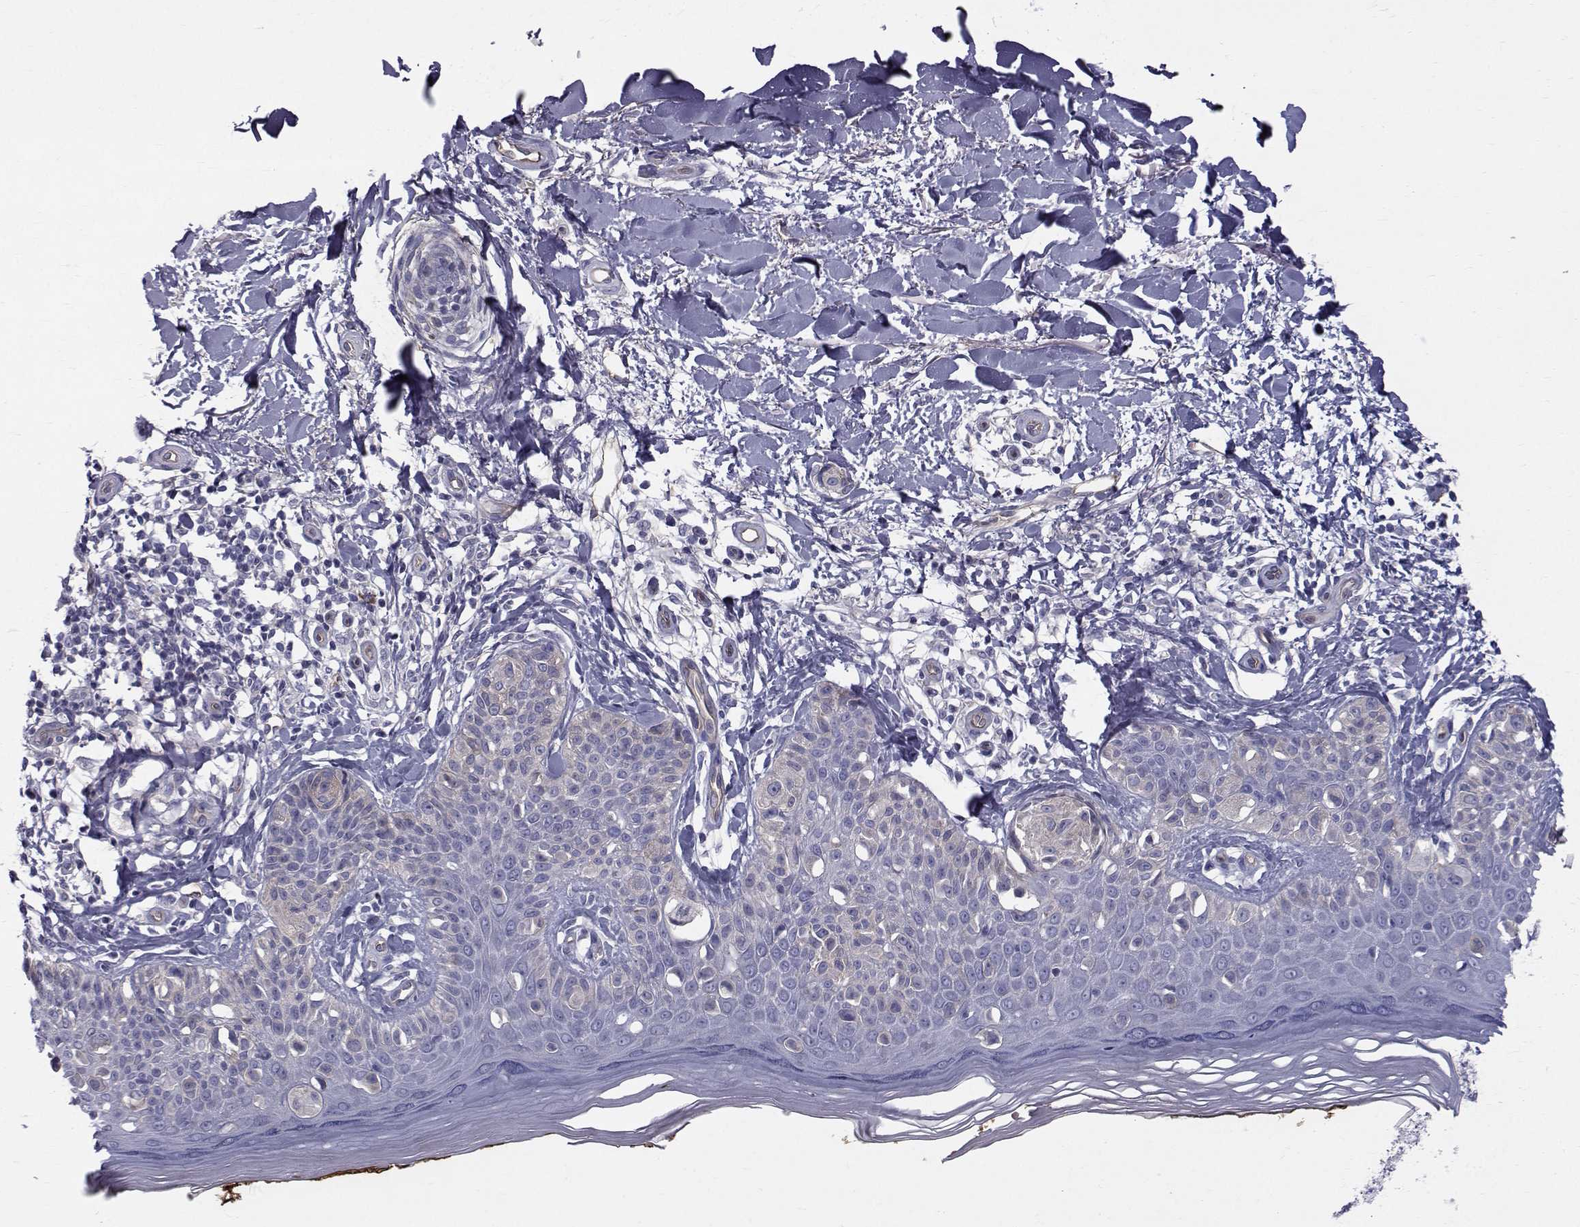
{"staining": {"intensity": "weak", "quantity": "<25%", "location": "cytoplasmic/membranous"}, "tissue": "melanoma", "cell_type": "Tumor cells", "image_type": "cancer", "snomed": [{"axis": "morphology", "description": "Malignant melanoma, NOS"}, {"axis": "topography", "description": "Skin"}], "caption": "Malignant melanoma was stained to show a protein in brown. There is no significant positivity in tumor cells.", "gene": "QPCT", "patient": {"sex": "female", "age": 73}}